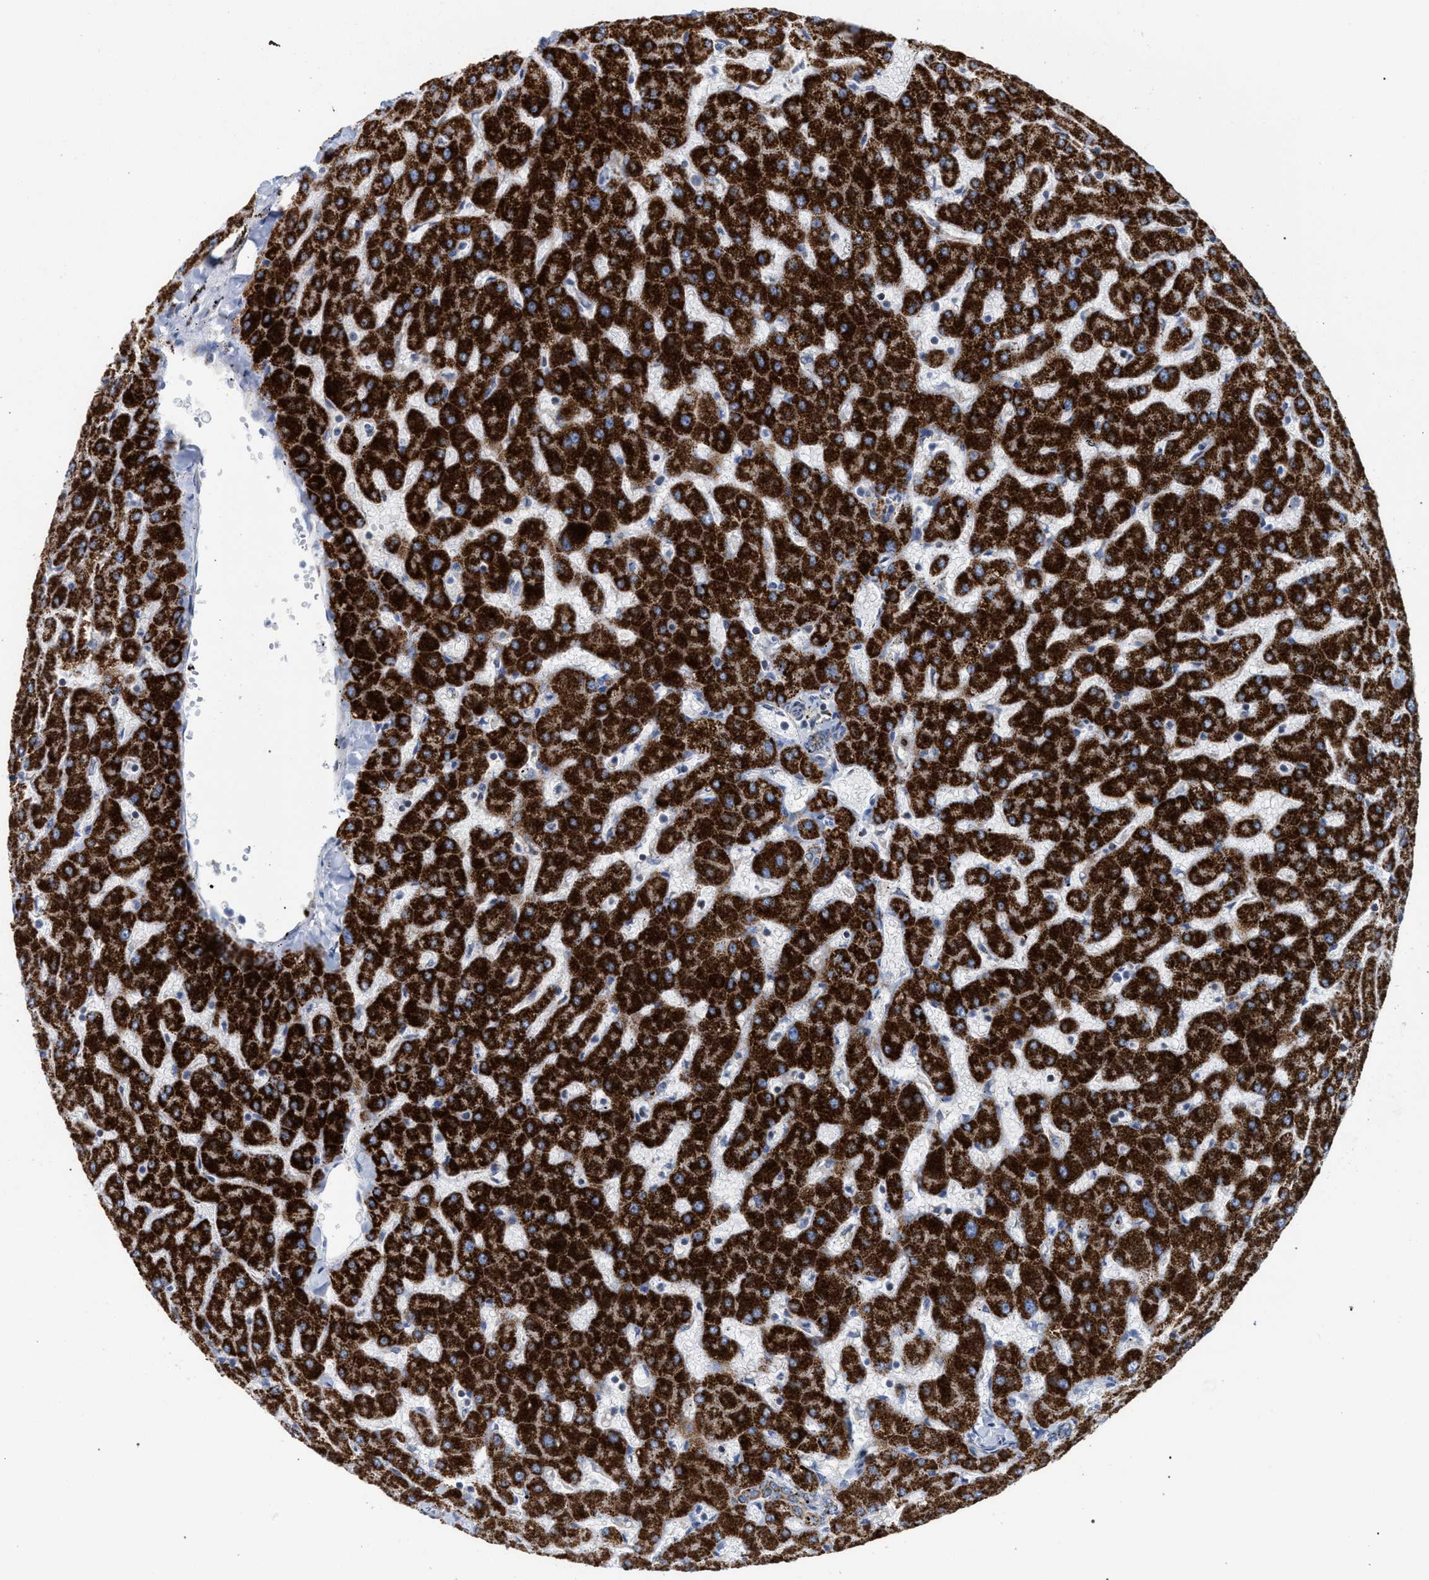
{"staining": {"intensity": "weak", "quantity": "<25%", "location": "cytoplasmic/membranous"}, "tissue": "liver", "cell_type": "Cholangiocytes", "image_type": "normal", "snomed": [{"axis": "morphology", "description": "Normal tissue, NOS"}, {"axis": "topography", "description": "Liver"}], "caption": "Immunohistochemistry histopathology image of unremarkable liver: human liver stained with DAB reveals no significant protein staining in cholangiocytes. (Immunohistochemistry, brightfield microscopy, high magnification).", "gene": "ECI2", "patient": {"sex": "female", "age": 63}}